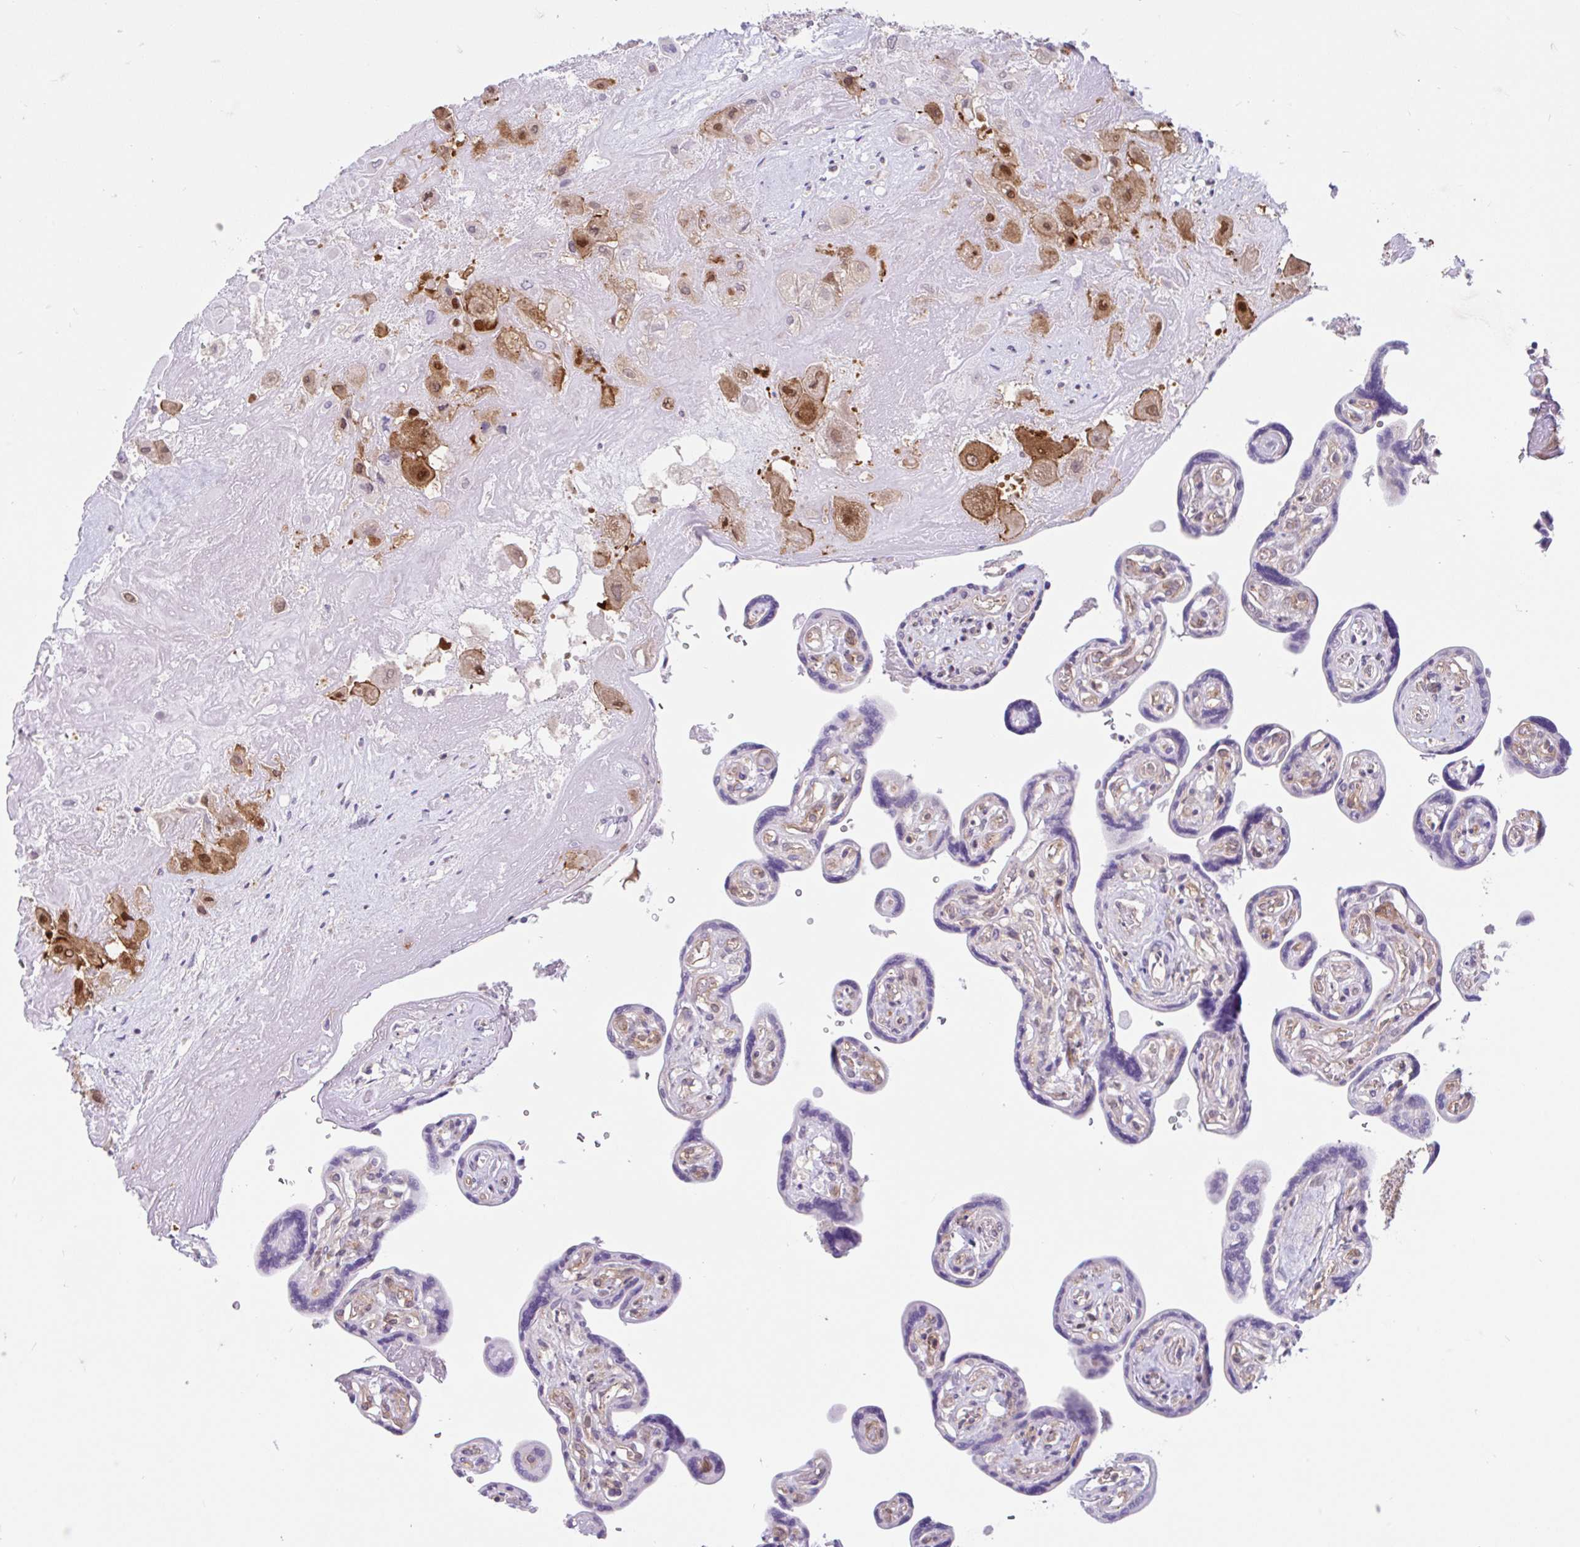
{"staining": {"intensity": "moderate", "quantity": ">75%", "location": "cytoplasmic/membranous,nuclear"}, "tissue": "placenta", "cell_type": "Decidual cells", "image_type": "normal", "snomed": [{"axis": "morphology", "description": "Normal tissue, NOS"}, {"axis": "topography", "description": "Placenta"}], "caption": "This image shows IHC staining of normal human placenta, with medium moderate cytoplasmic/membranous,nuclear staining in approximately >75% of decidual cells.", "gene": "RALBP1", "patient": {"sex": "female", "age": 32}}